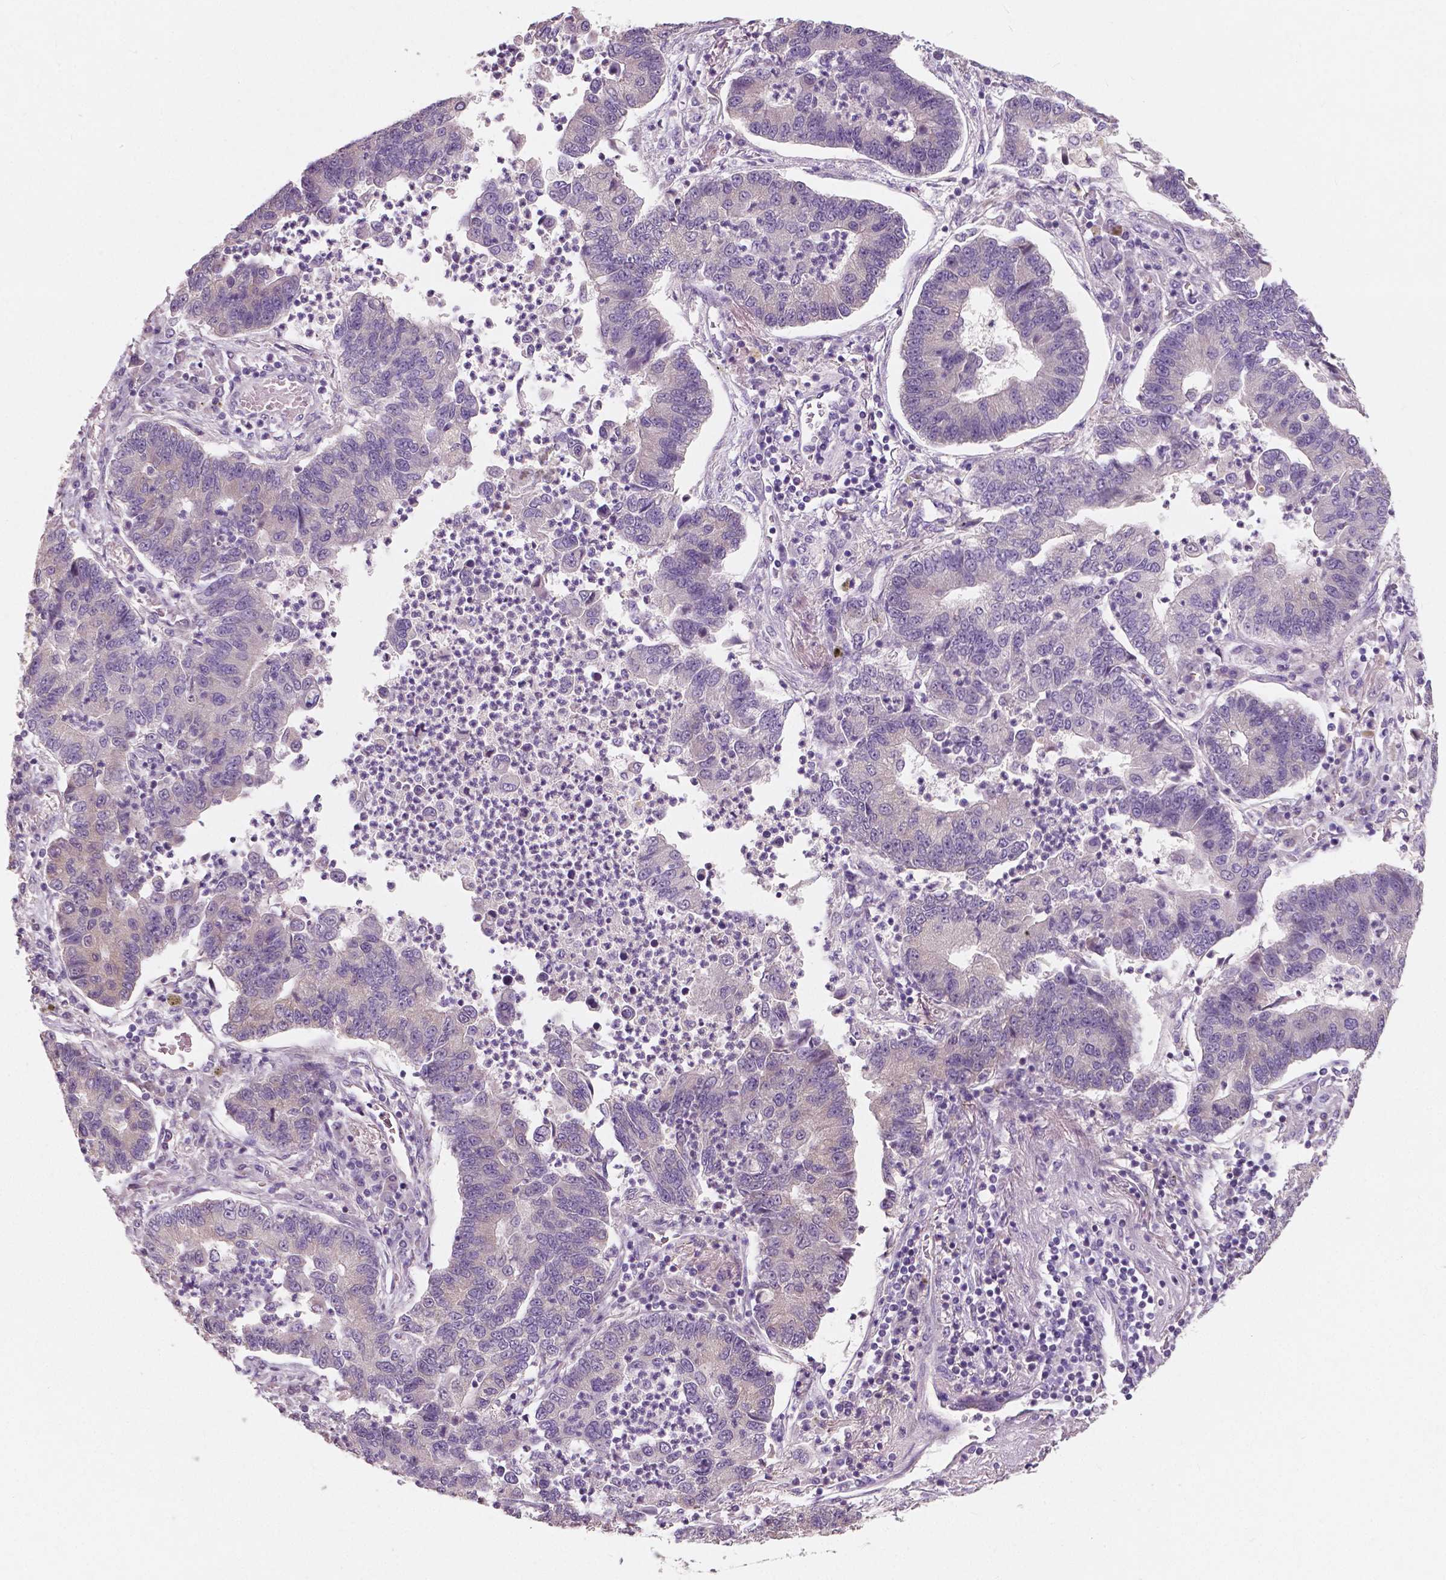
{"staining": {"intensity": "negative", "quantity": "none", "location": "none"}, "tissue": "lung cancer", "cell_type": "Tumor cells", "image_type": "cancer", "snomed": [{"axis": "morphology", "description": "Adenocarcinoma, NOS"}, {"axis": "topography", "description": "Lung"}], "caption": "An immunohistochemistry photomicrograph of lung adenocarcinoma is shown. There is no staining in tumor cells of lung adenocarcinoma.", "gene": "LSM14B", "patient": {"sex": "female", "age": 57}}